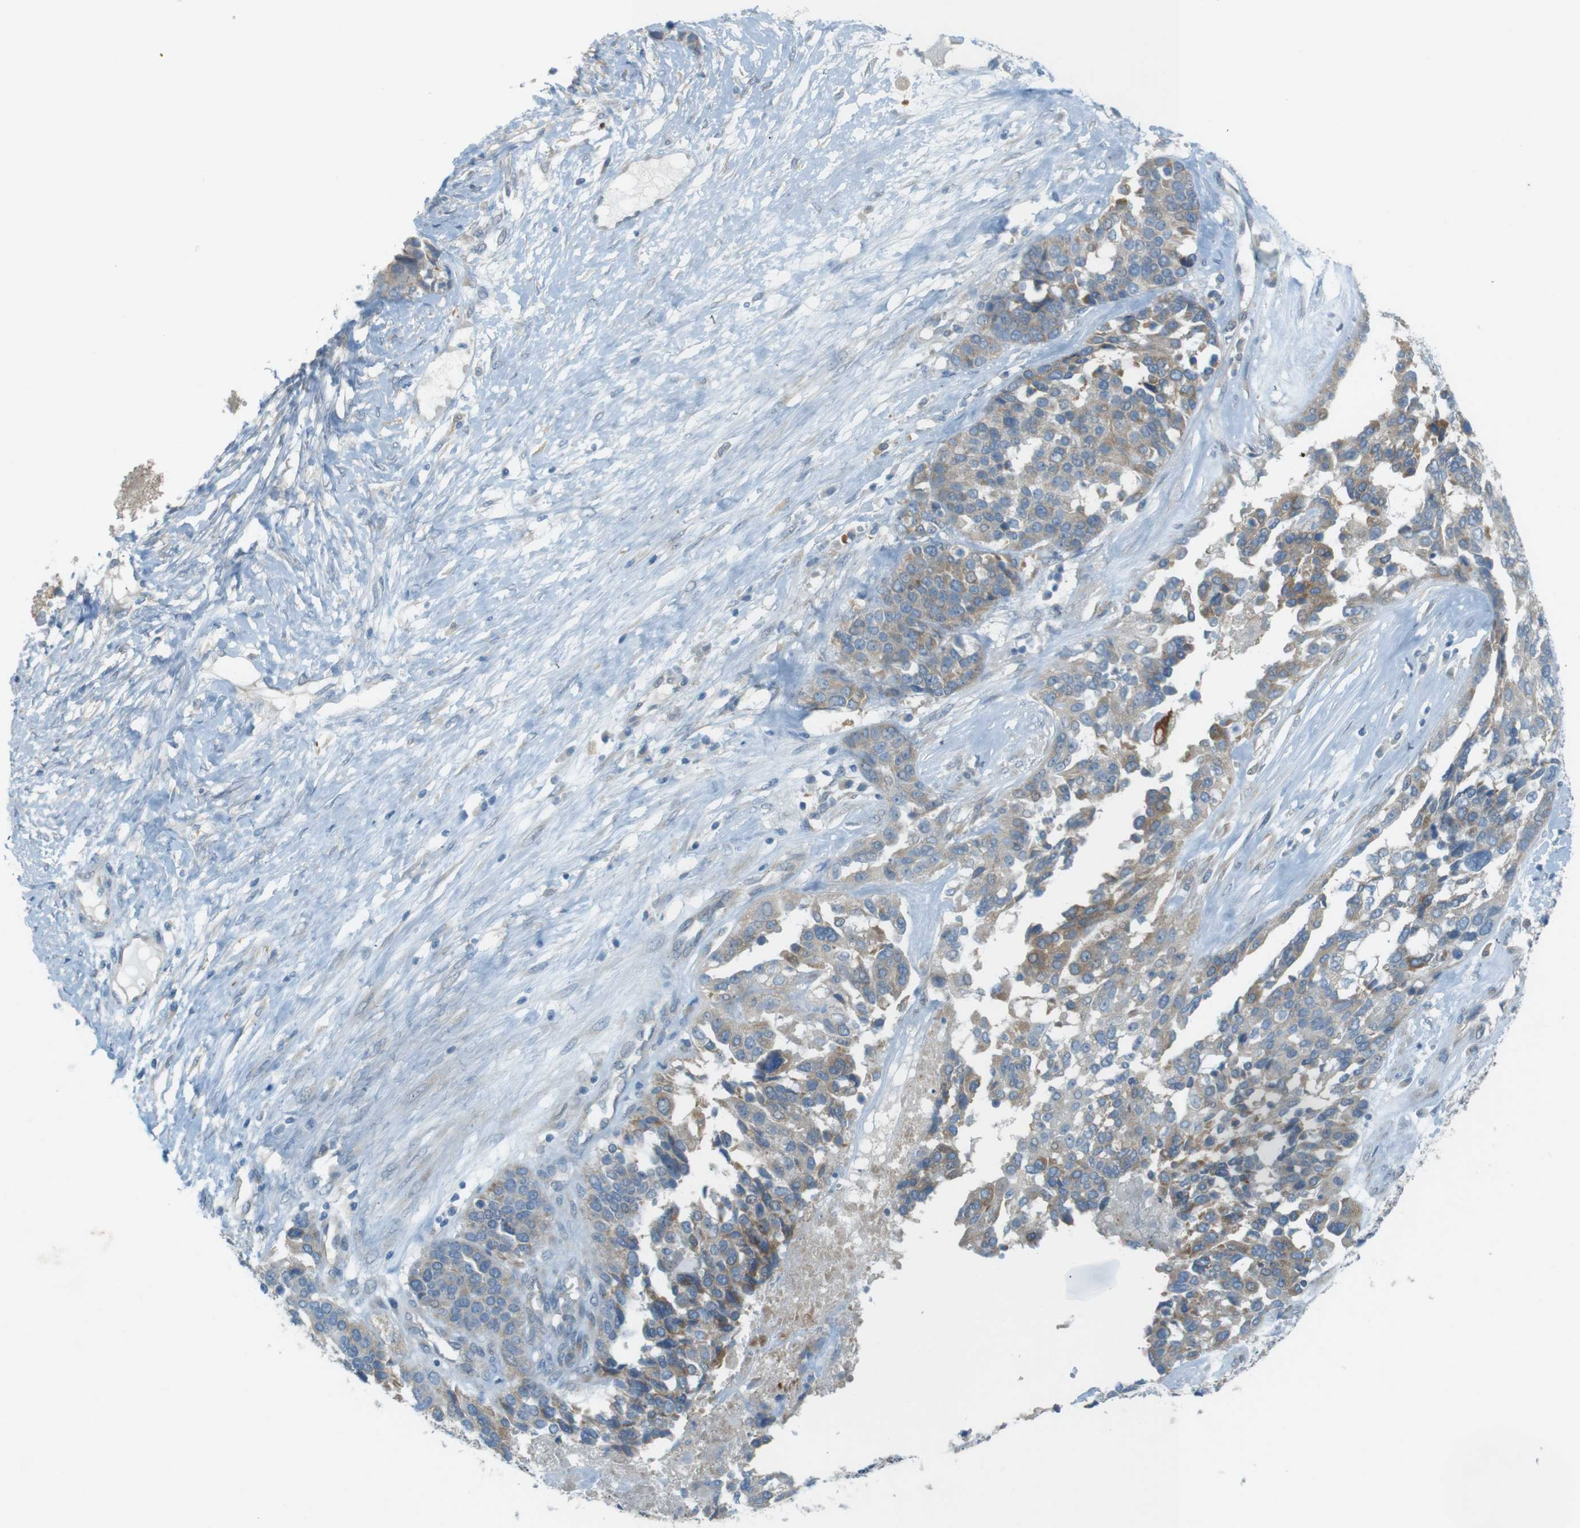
{"staining": {"intensity": "moderate", "quantity": "25%-75%", "location": "cytoplasmic/membranous"}, "tissue": "ovarian cancer", "cell_type": "Tumor cells", "image_type": "cancer", "snomed": [{"axis": "morphology", "description": "Cystadenocarcinoma, serous, NOS"}, {"axis": "topography", "description": "Ovary"}], "caption": "Ovarian cancer (serous cystadenocarcinoma) tissue displays moderate cytoplasmic/membranous expression in about 25%-75% of tumor cells, visualized by immunohistochemistry.", "gene": "TMEM41B", "patient": {"sex": "female", "age": 44}}